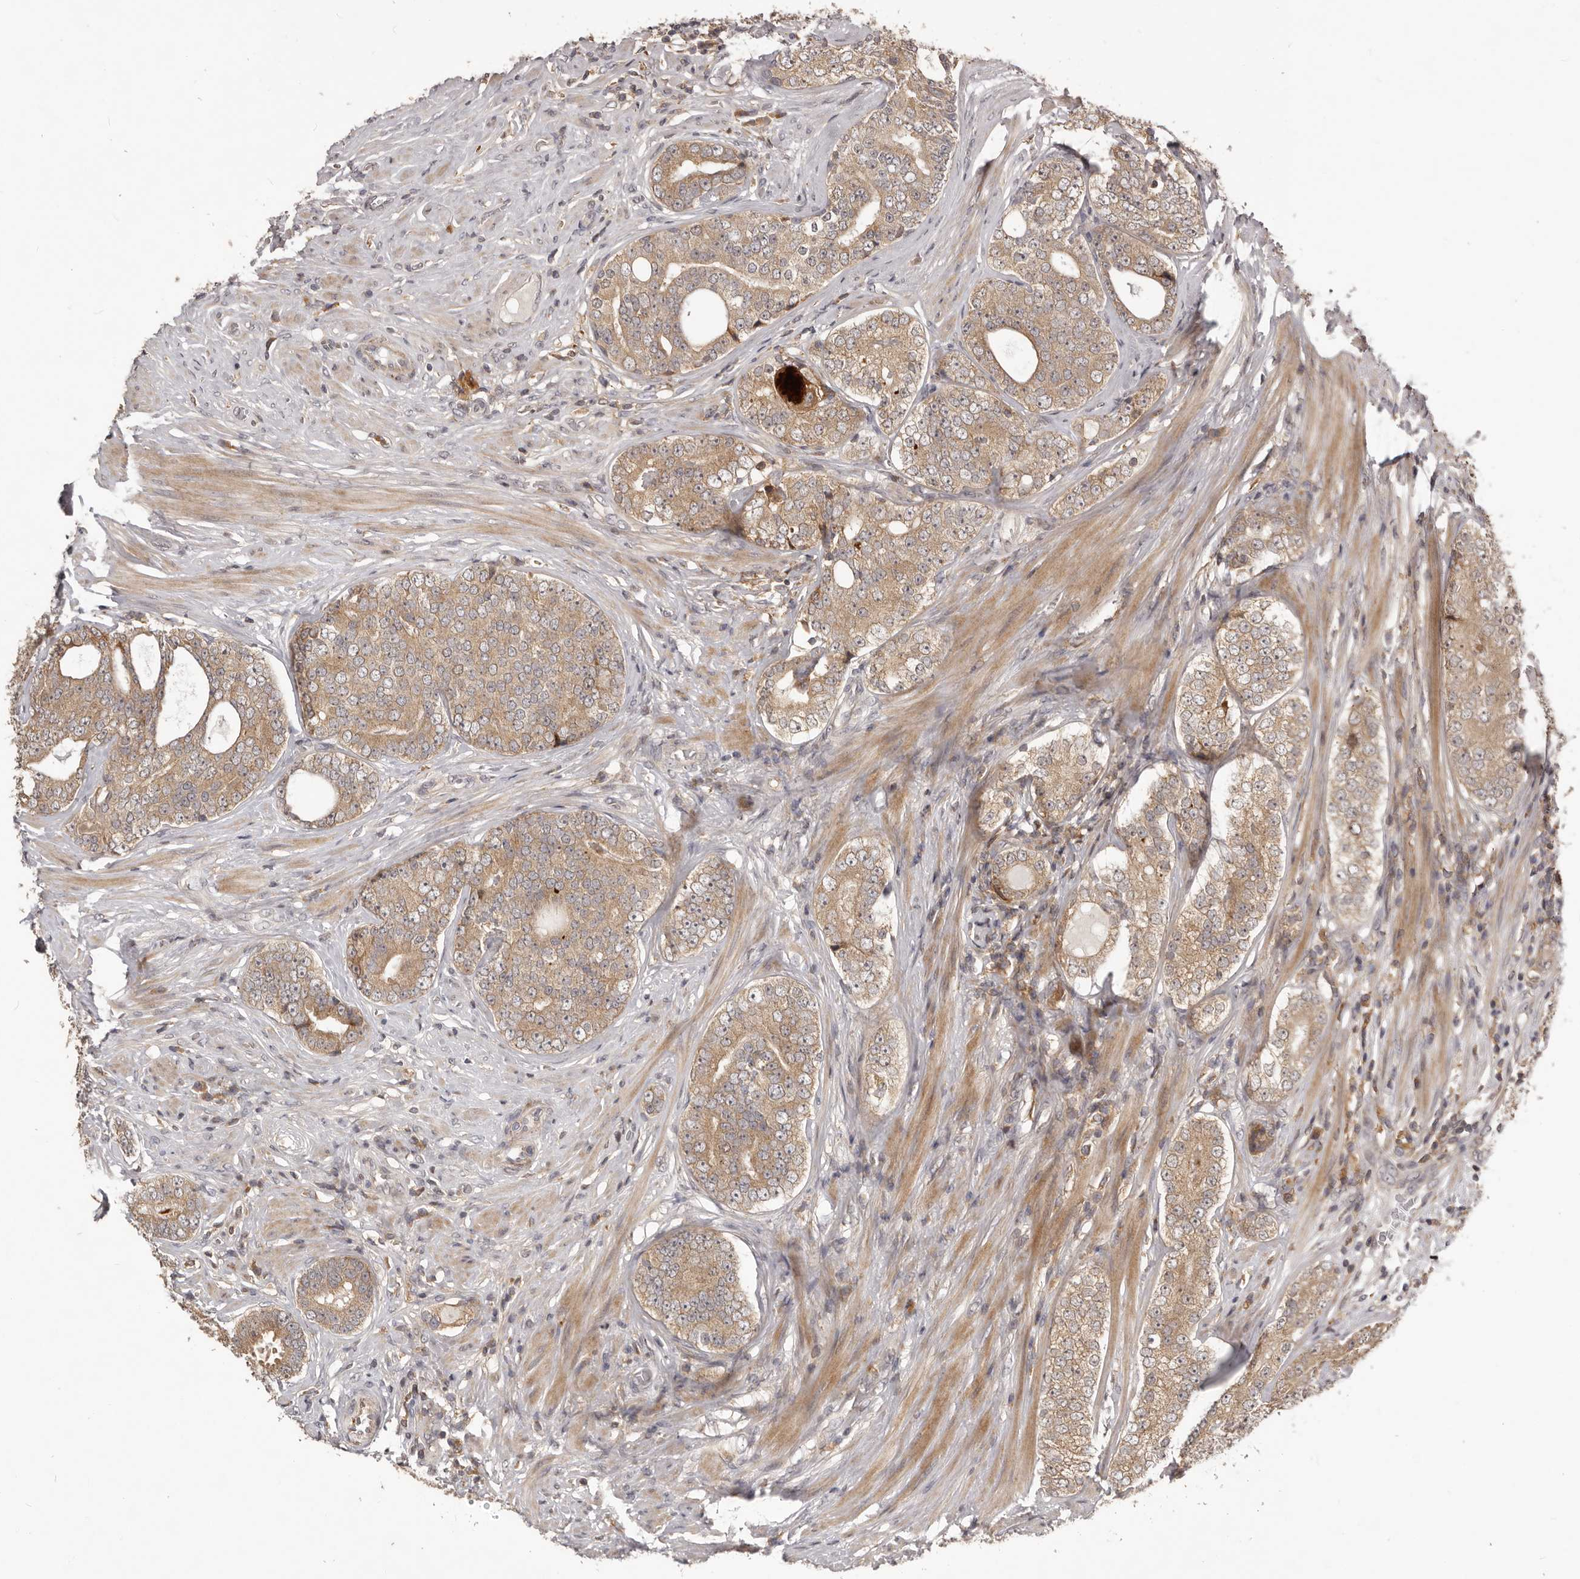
{"staining": {"intensity": "weak", "quantity": ">75%", "location": "cytoplasmic/membranous"}, "tissue": "prostate cancer", "cell_type": "Tumor cells", "image_type": "cancer", "snomed": [{"axis": "morphology", "description": "Adenocarcinoma, High grade"}, {"axis": "topography", "description": "Prostate"}], "caption": "A high-resolution photomicrograph shows immunohistochemistry staining of high-grade adenocarcinoma (prostate), which displays weak cytoplasmic/membranous positivity in approximately >75% of tumor cells. (Stains: DAB in brown, nuclei in blue, Microscopy: brightfield microscopy at high magnification).", "gene": "RNF187", "patient": {"sex": "male", "age": 56}}